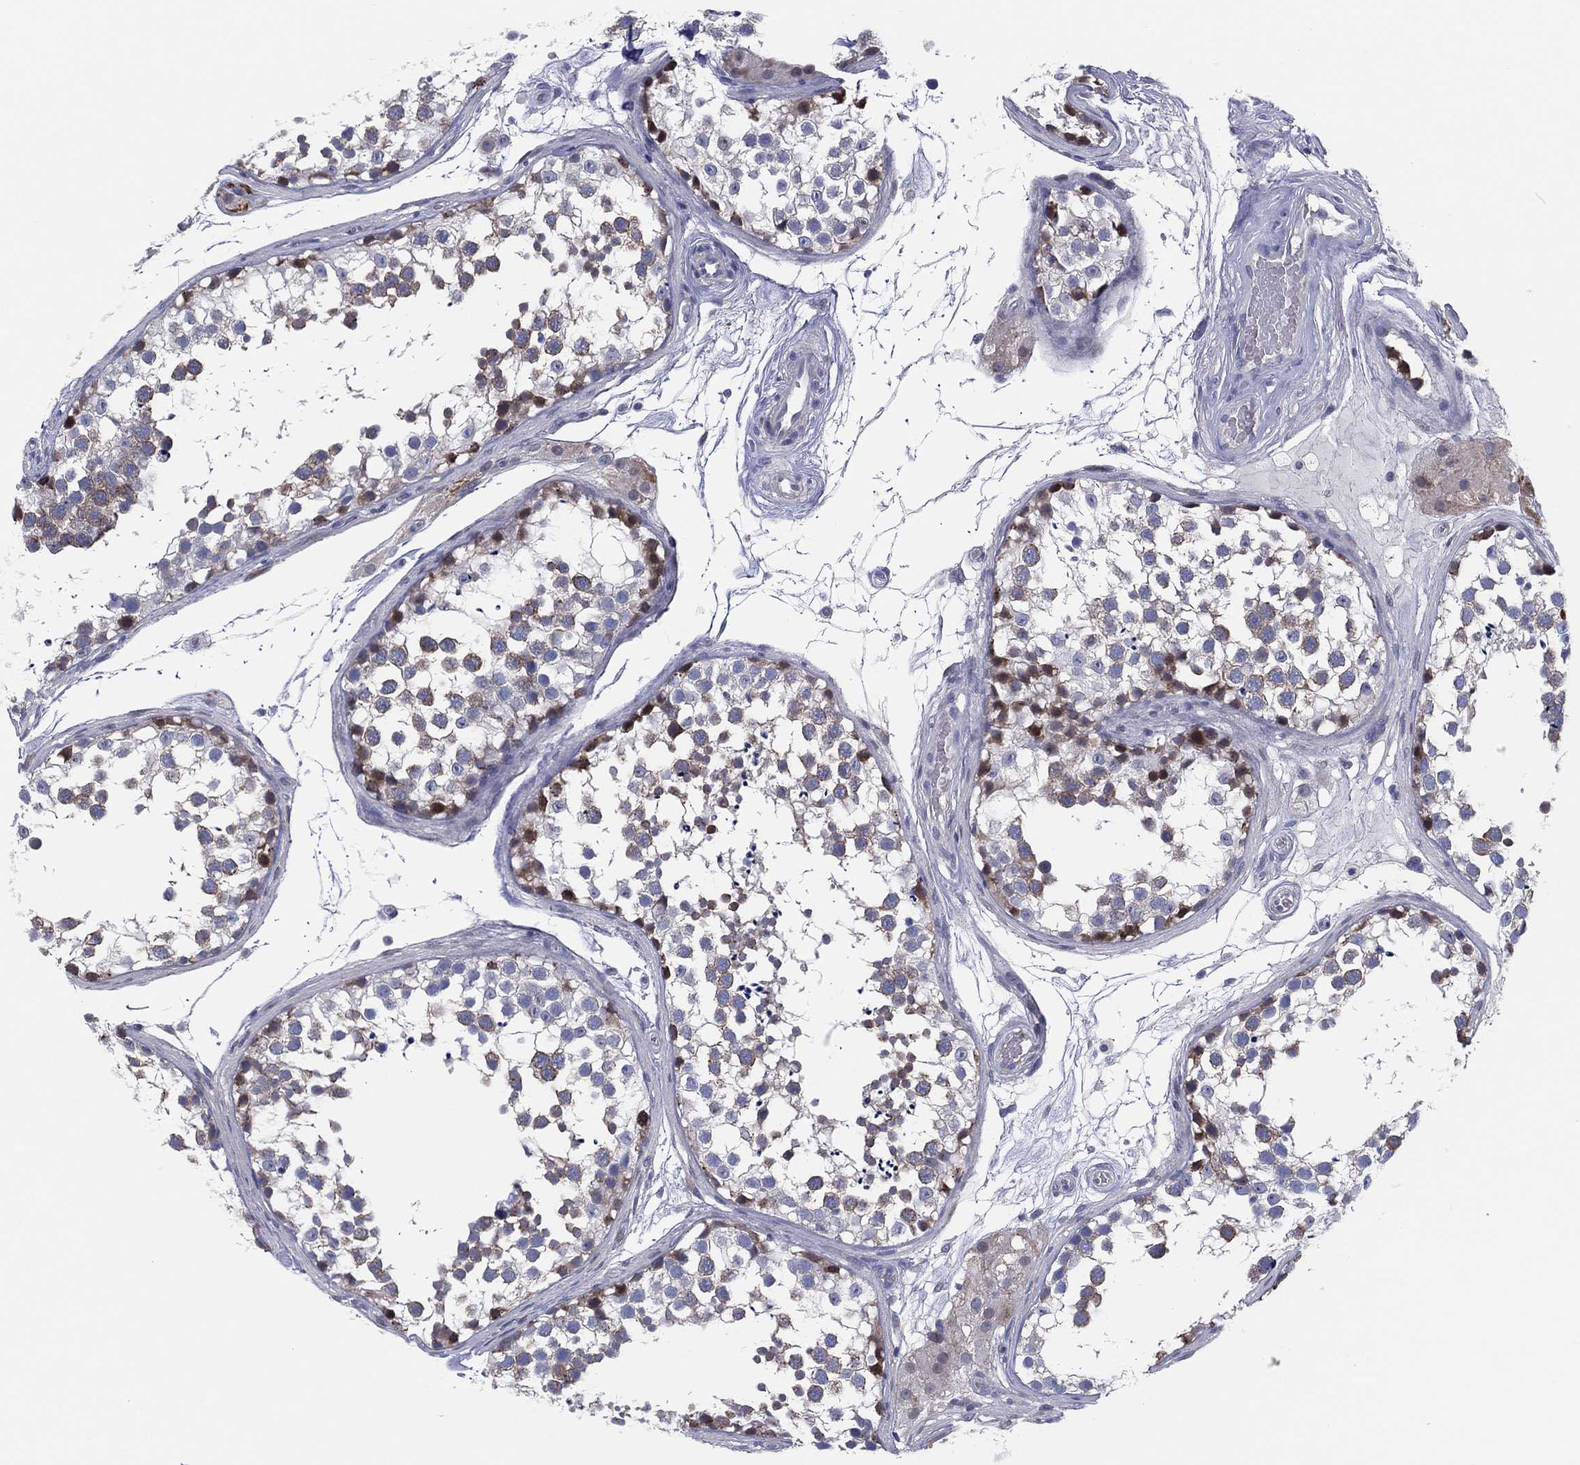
{"staining": {"intensity": "strong", "quantity": "<25%", "location": "cytoplasmic/membranous"}, "tissue": "testis", "cell_type": "Cells in seminiferous ducts", "image_type": "normal", "snomed": [{"axis": "morphology", "description": "Normal tissue, NOS"}, {"axis": "morphology", "description": "Seminoma, NOS"}, {"axis": "topography", "description": "Testis"}], "caption": "High-magnification brightfield microscopy of unremarkable testis stained with DAB (3,3'-diaminobenzidine) (brown) and counterstained with hematoxylin (blue). cells in seminiferous ducts exhibit strong cytoplasmic/membranous expression is present in about<25% of cells. (DAB (3,3'-diaminobenzidine) IHC with brightfield microscopy, high magnification).", "gene": "HEATR4", "patient": {"sex": "male", "age": 65}}